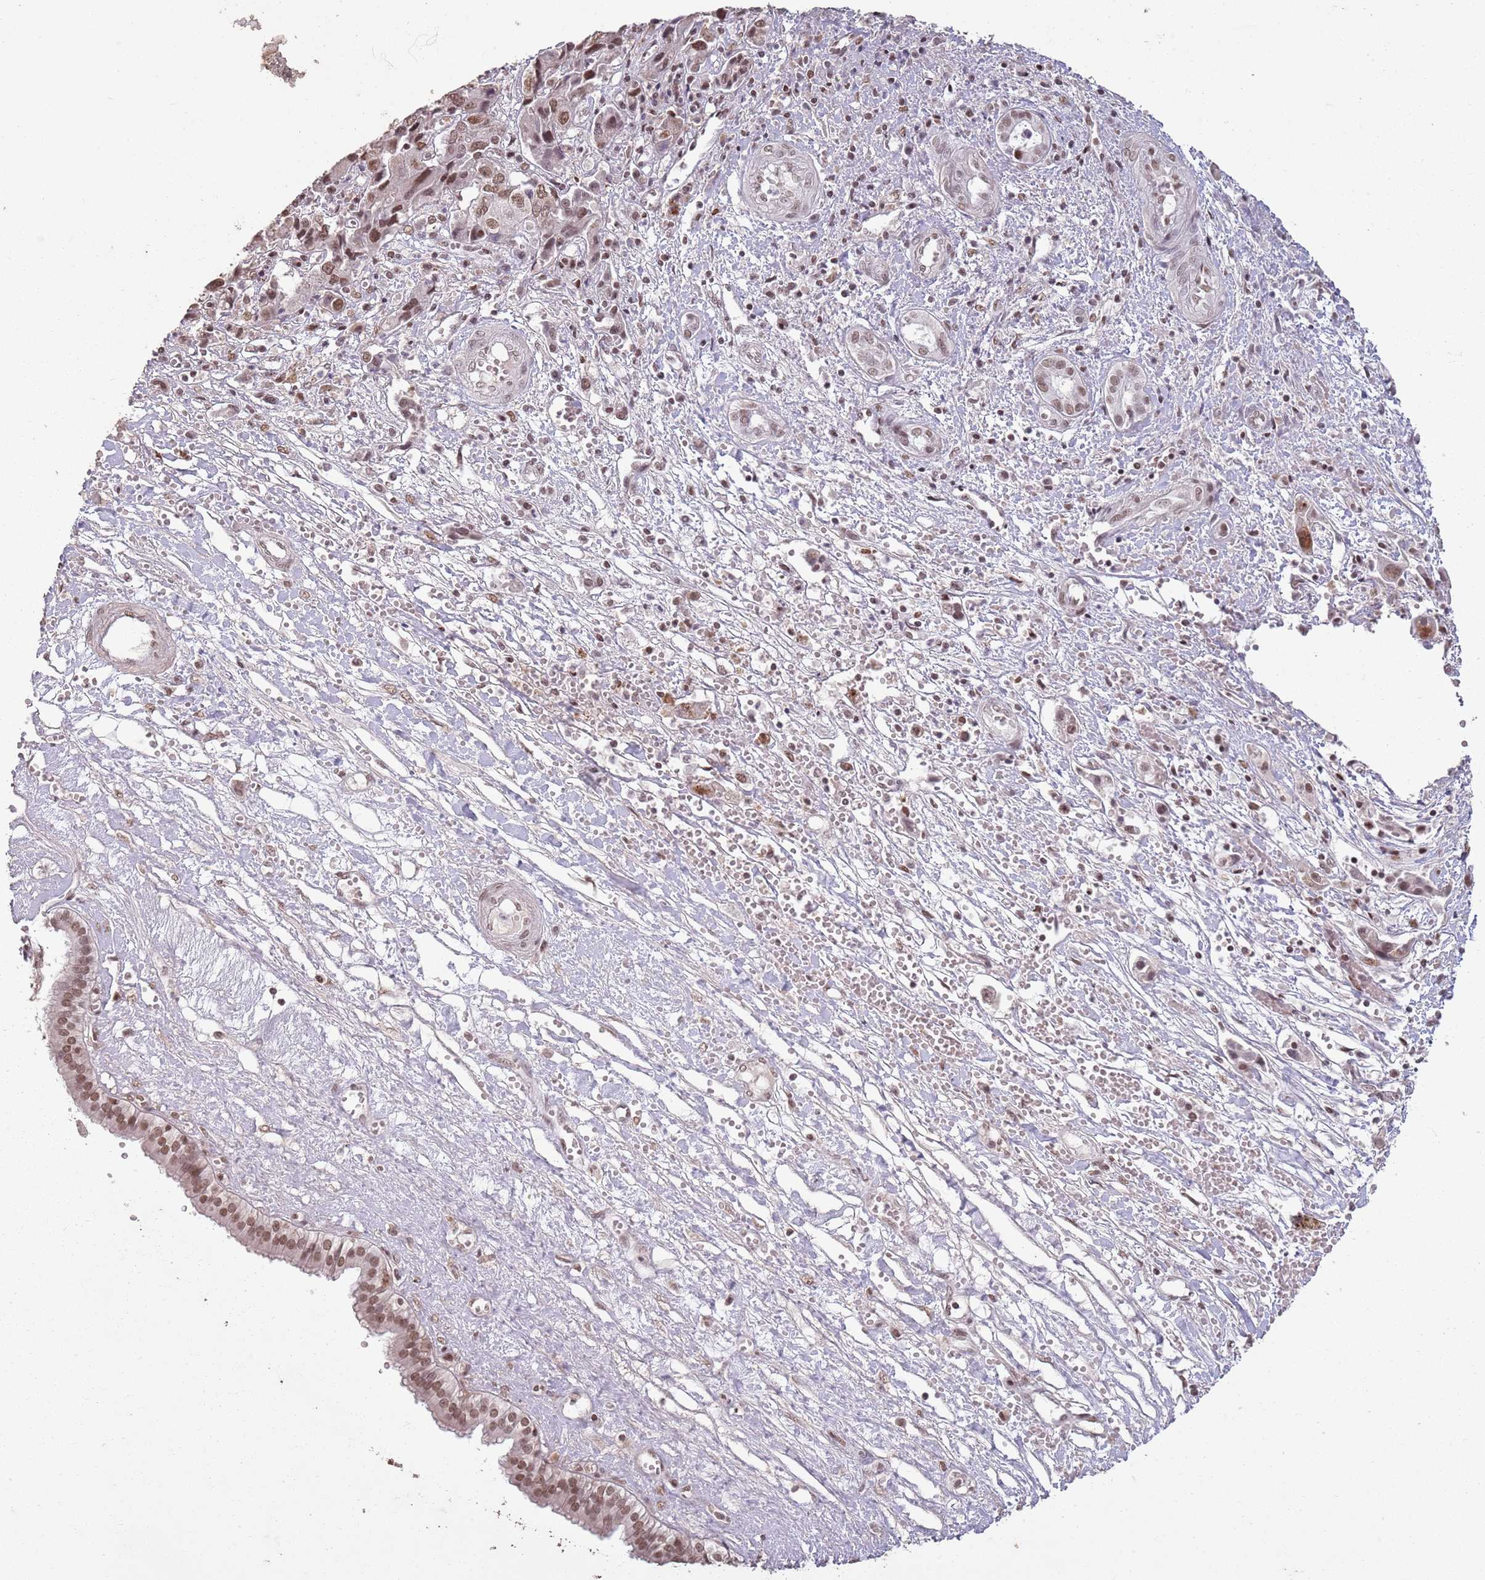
{"staining": {"intensity": "moderate", "quantity": ">75%", "location": "nuclear"}, "tissue": "liver cancer", "cell_type": "Tumor cells", "image_type": "cancer", "snomed": [{"axis": "morphology", "description": "Cholangiocarcinoma"}, {"axis": "topography", "description": "Liver"}], "caption": "Cholangiocarcinoma (liver) stained with a brown dye reveals moderate nuclear positive expression in about >75% of tumor cells.", "gene": "ARL14EP", "patient": {"sex": "male", "age": 67}}